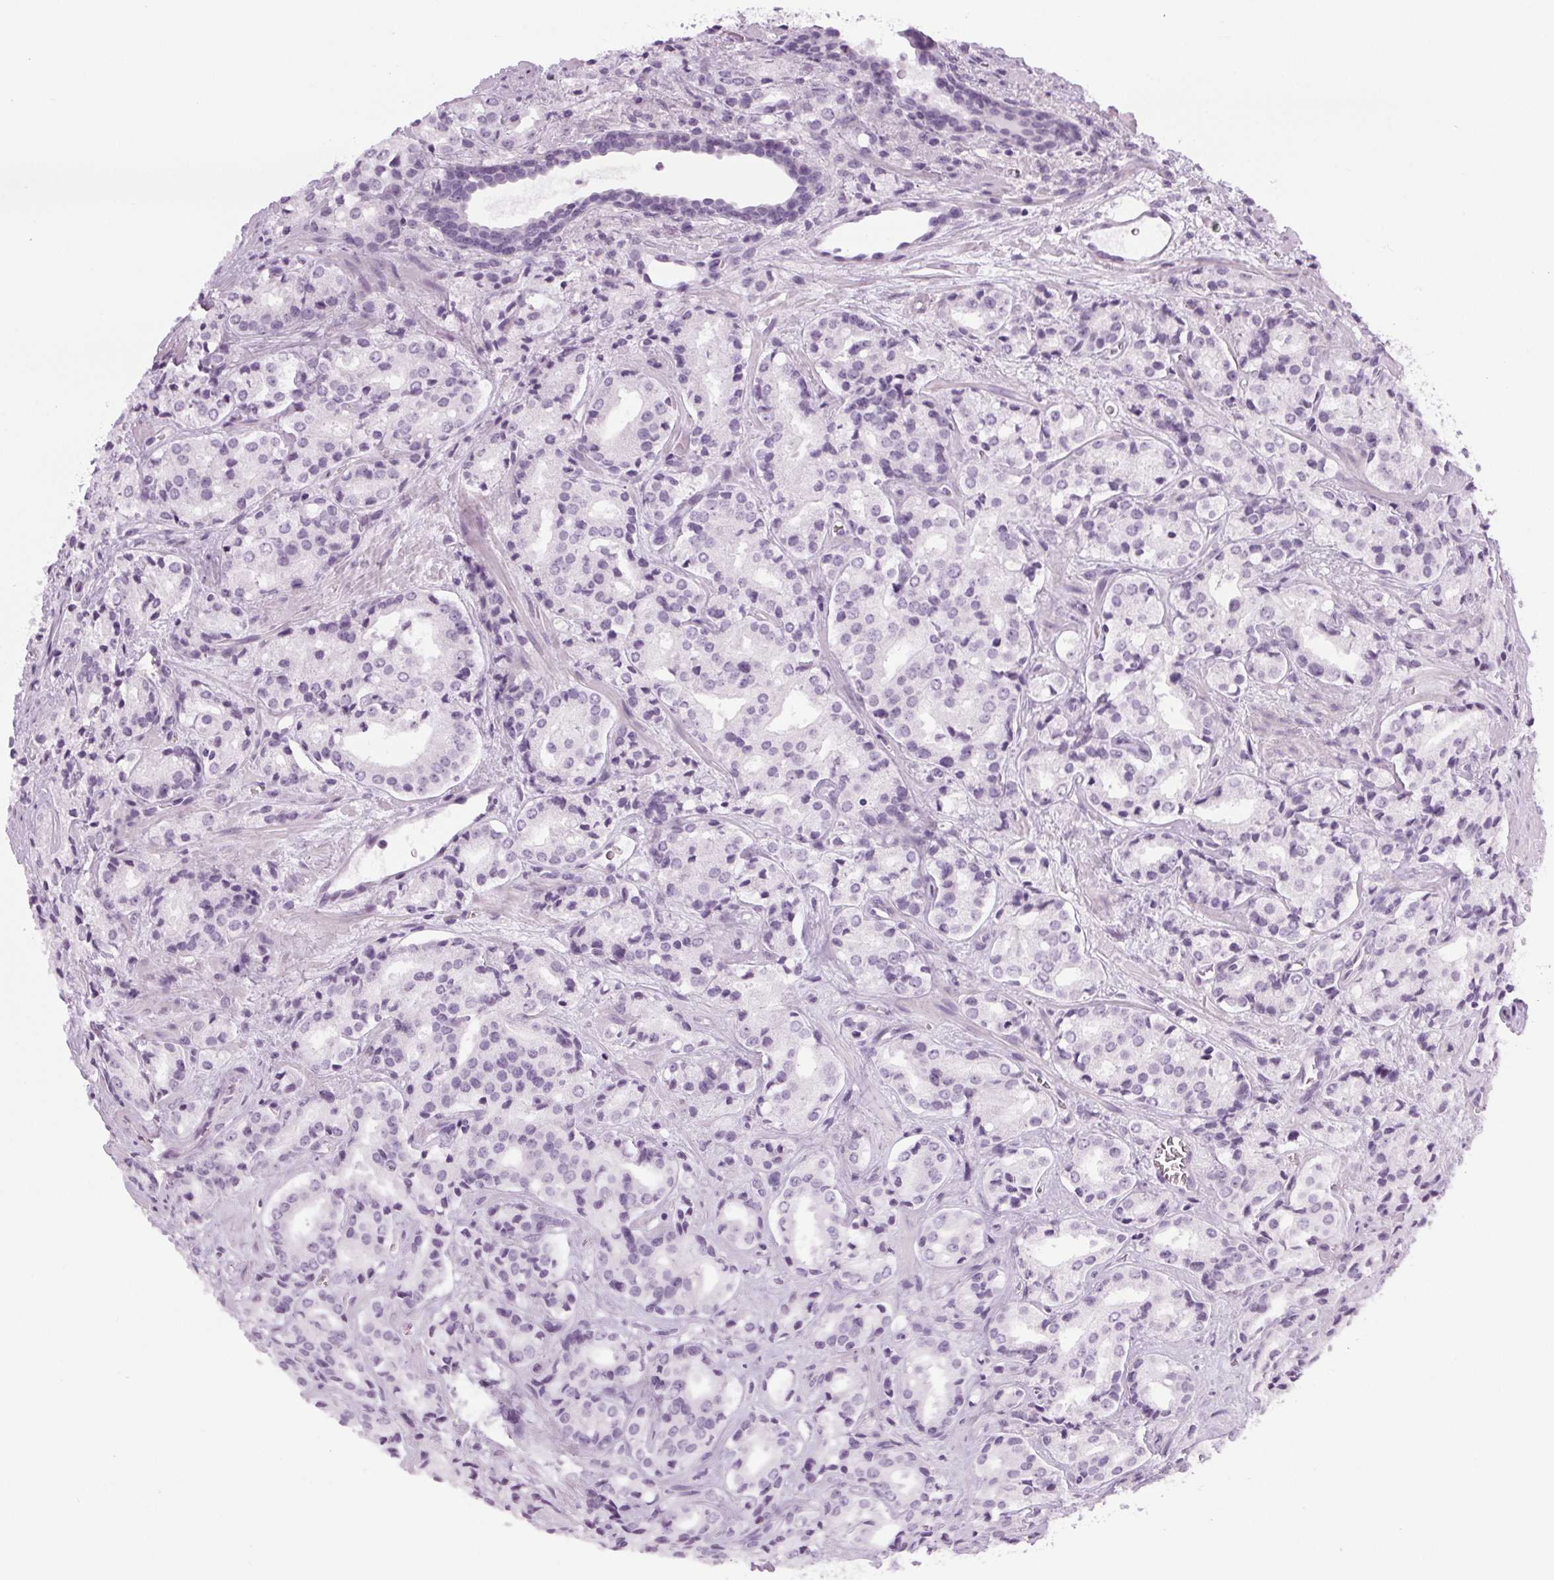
{"staining": {"intensity": "negative", "quantity": "none", "location": "none"}, "tissue": "prostate cancer", "cell_type": "Tumor cells", "image_type": "cancer", "snomed": [{"axis": "morphology", "description": "Adenocarcinoma, Low grade"}, {"axis": "topography", "description": "Prostate"}], "caption": "High magnification brightfield microscopy of low-grade adenocarcinoma (prostate) stained with DAB (3,3'-diaminobenzidine) (brown) and counterstained with hematoxylin (blue): tumor cells show no significant positivity.", "gene": "LRP2", "patient": {"sex": "male", "age": 56}}